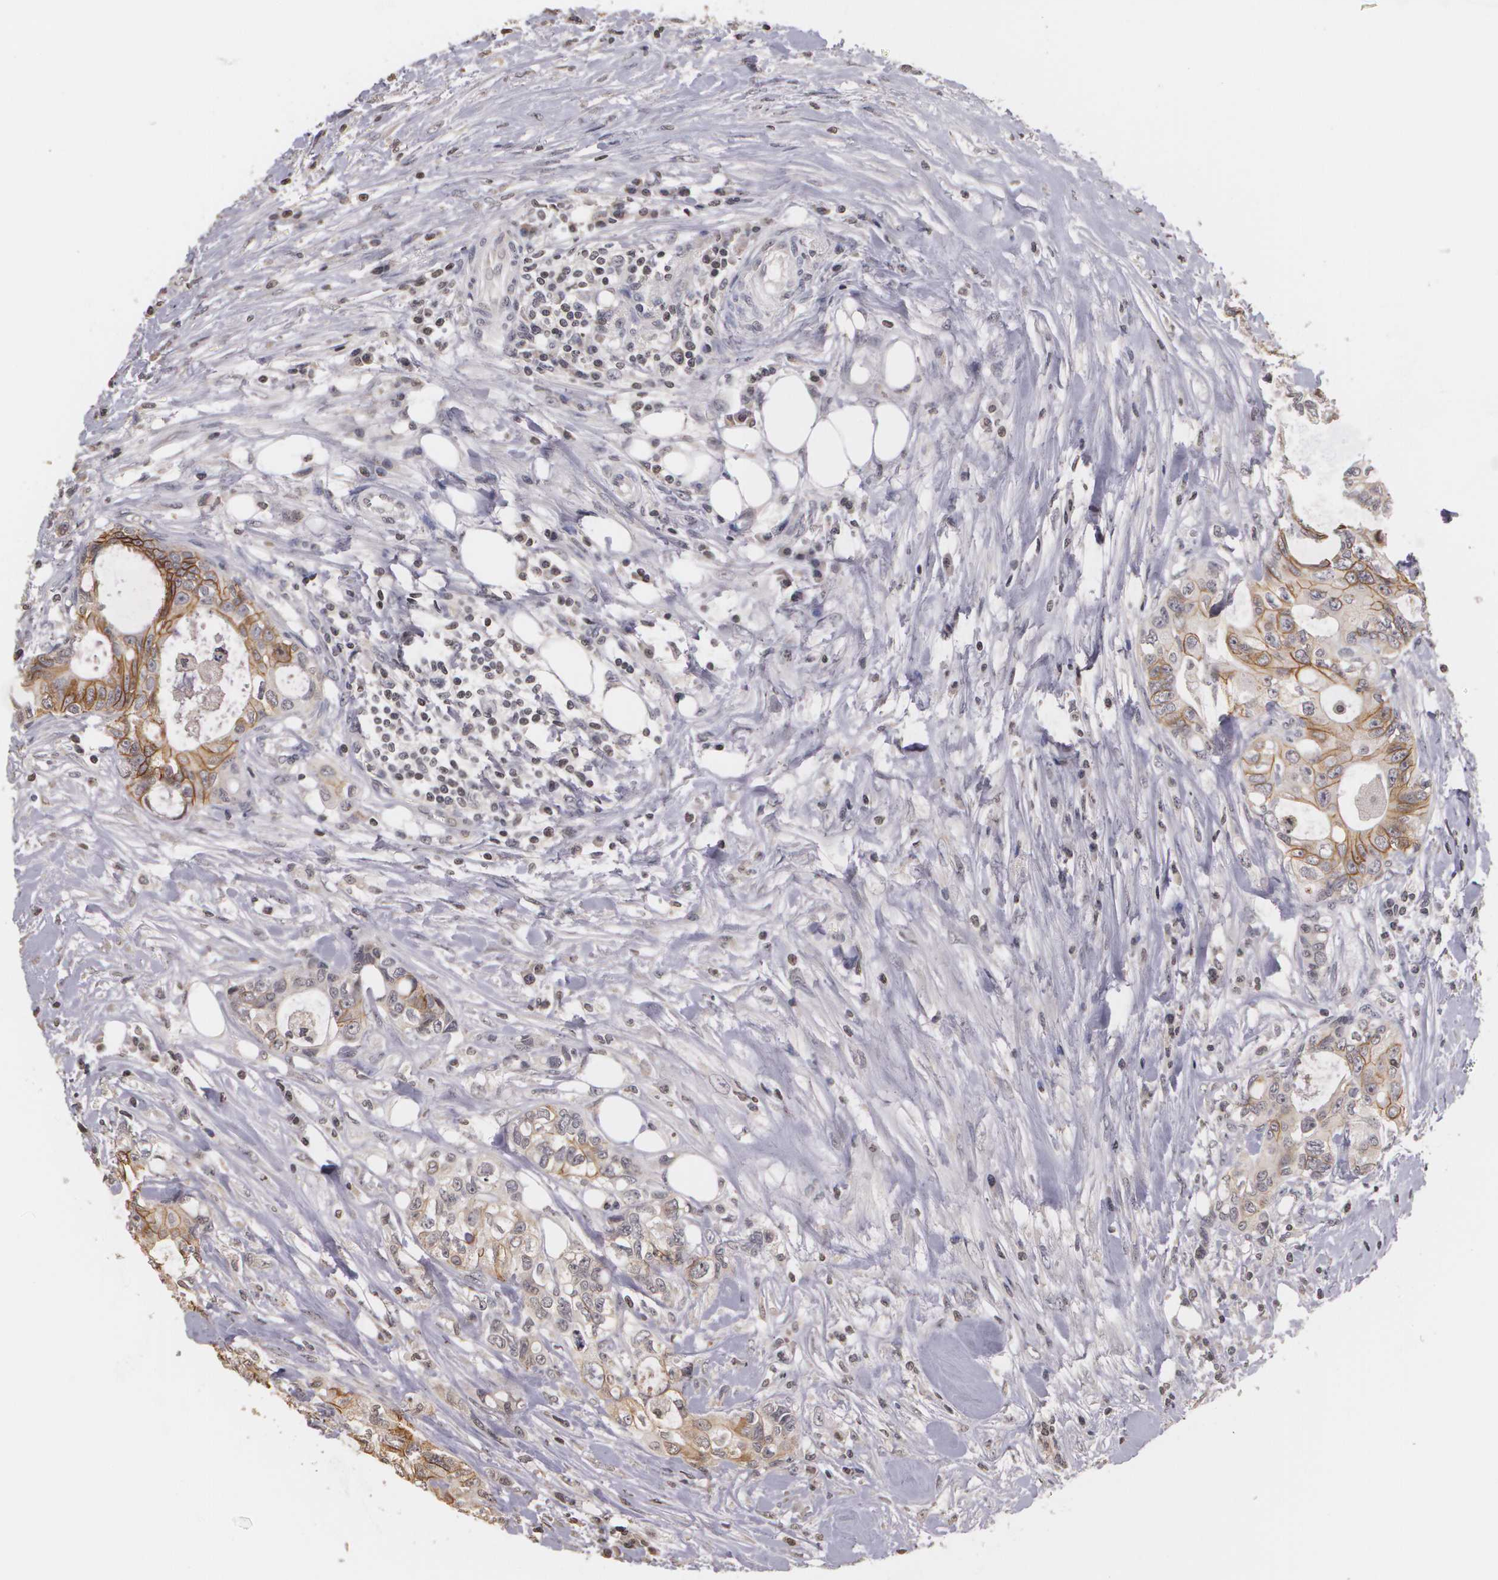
{"staining": {"intensity": "moderate", "quantity": "25%-75%", "location": "cytoplasmic/membranous"}, "tissue": "colorectal cancer", "cell_type": "Tumor cells", "image_type": "cancer", "snomed": [{"axis": "morphology", "description": "Adenocarcinoma, NOS"}, {"axis": "topography", "description": "Rectum"}], "caption": "Tumor cells display medium levels of moderate cytoplasmic/membranous expression in approximately 25%-75% of cells in colorectal cancer (adenocarcinoma).", "gene": "THRB", "patient": {"sex": "female", "age": 57}}